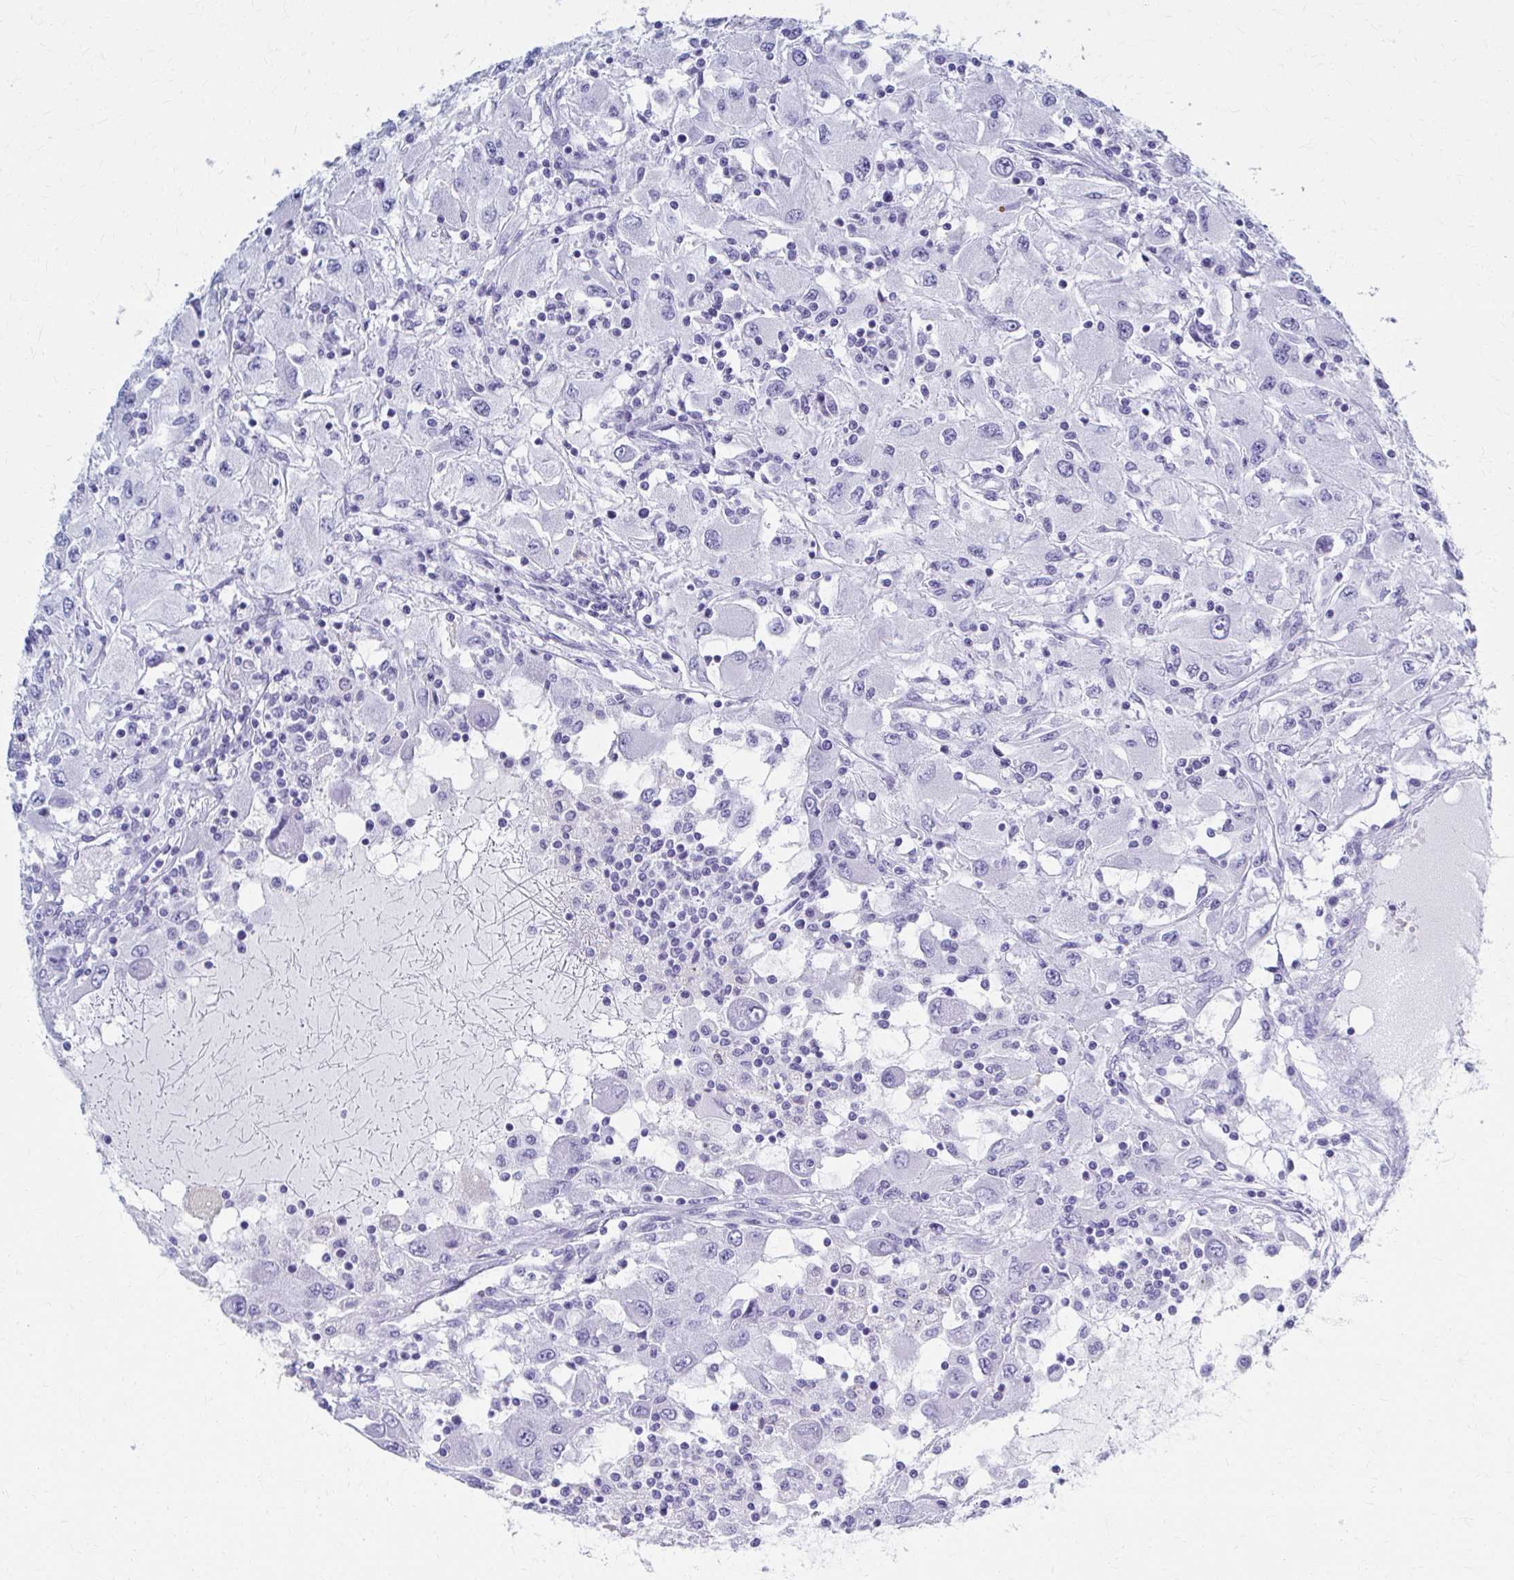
{"staining": {"intensity": "negative", "quantity": "none", "location": "none"}, "tissue": "renal cancer", "cell_type": "Tumor cells", "image_type": "cancer", "snomed": [{"axis": "morphology", "description": "Adenocarcinoma, NOS"}, {"axis": "topography", "description": "Kidney"}], "caption": "High power microscopy micrograph of an immunohistochemistry photomicrograph of renal cancer, revealing no significant staining in tumor cells.", "gene": "CELF5", "patient": {"sex": "female", "age": 67}}